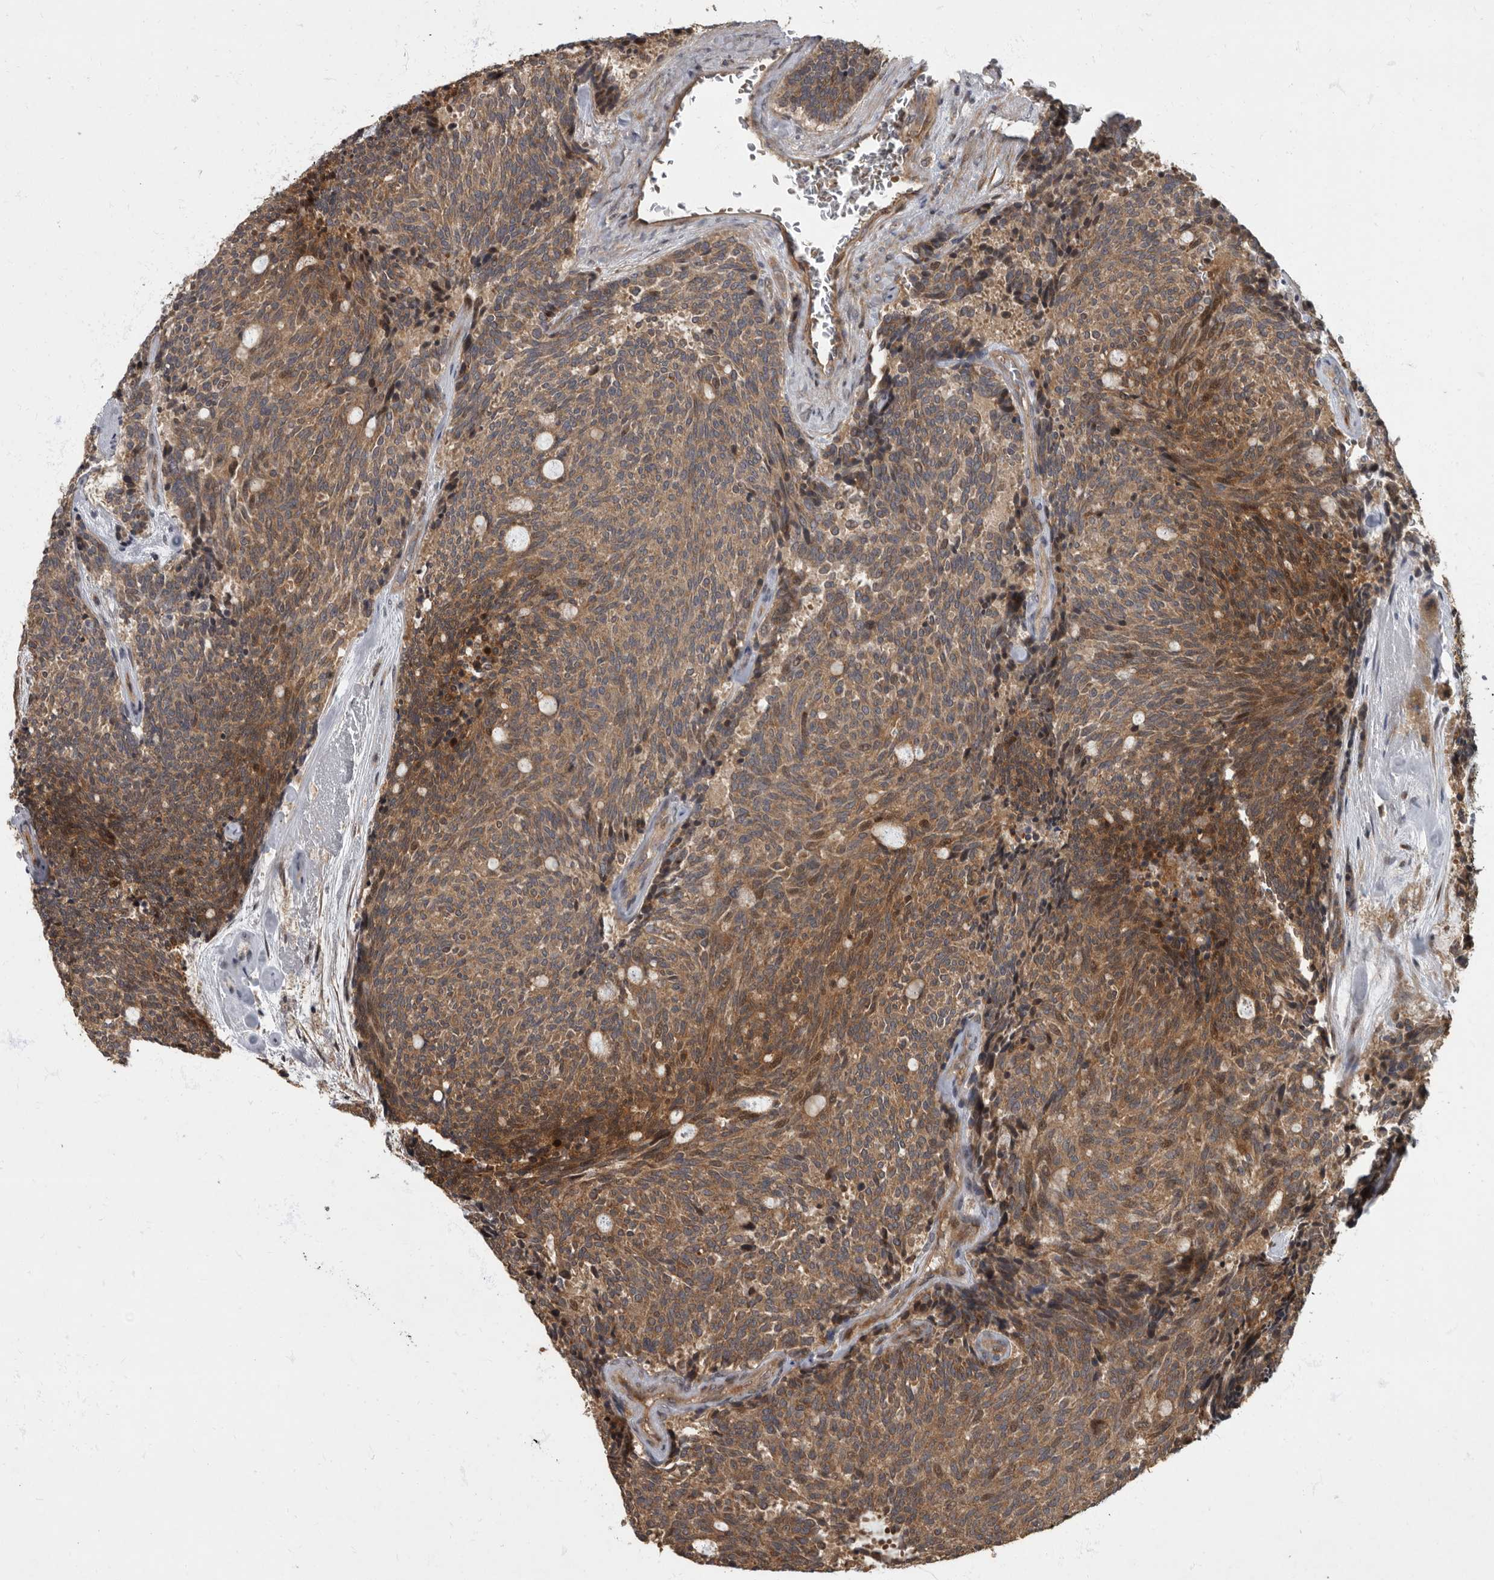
{"staining": {"intensity": "moderate", "quantity": ">75%", "location": "cytoplasmic/membranous"}, "tissue": "carcinoid", "cell_type": "Tumor cells", "image_type": "cancer", "snomed": [{"axis": "morphology", "description": "Carcinoid, malignant, NOS"}, {"axis": "topography", "description": "Pancreas"}], "caption": "Immunohistochemical staining of human carcinoid reveals medium levels of moderate cytoplasmic/membranous protein positivity in approximately >75% of tumor cells.", "gene": "IQCK", "patient": {"sex": "female", "age": 54}}